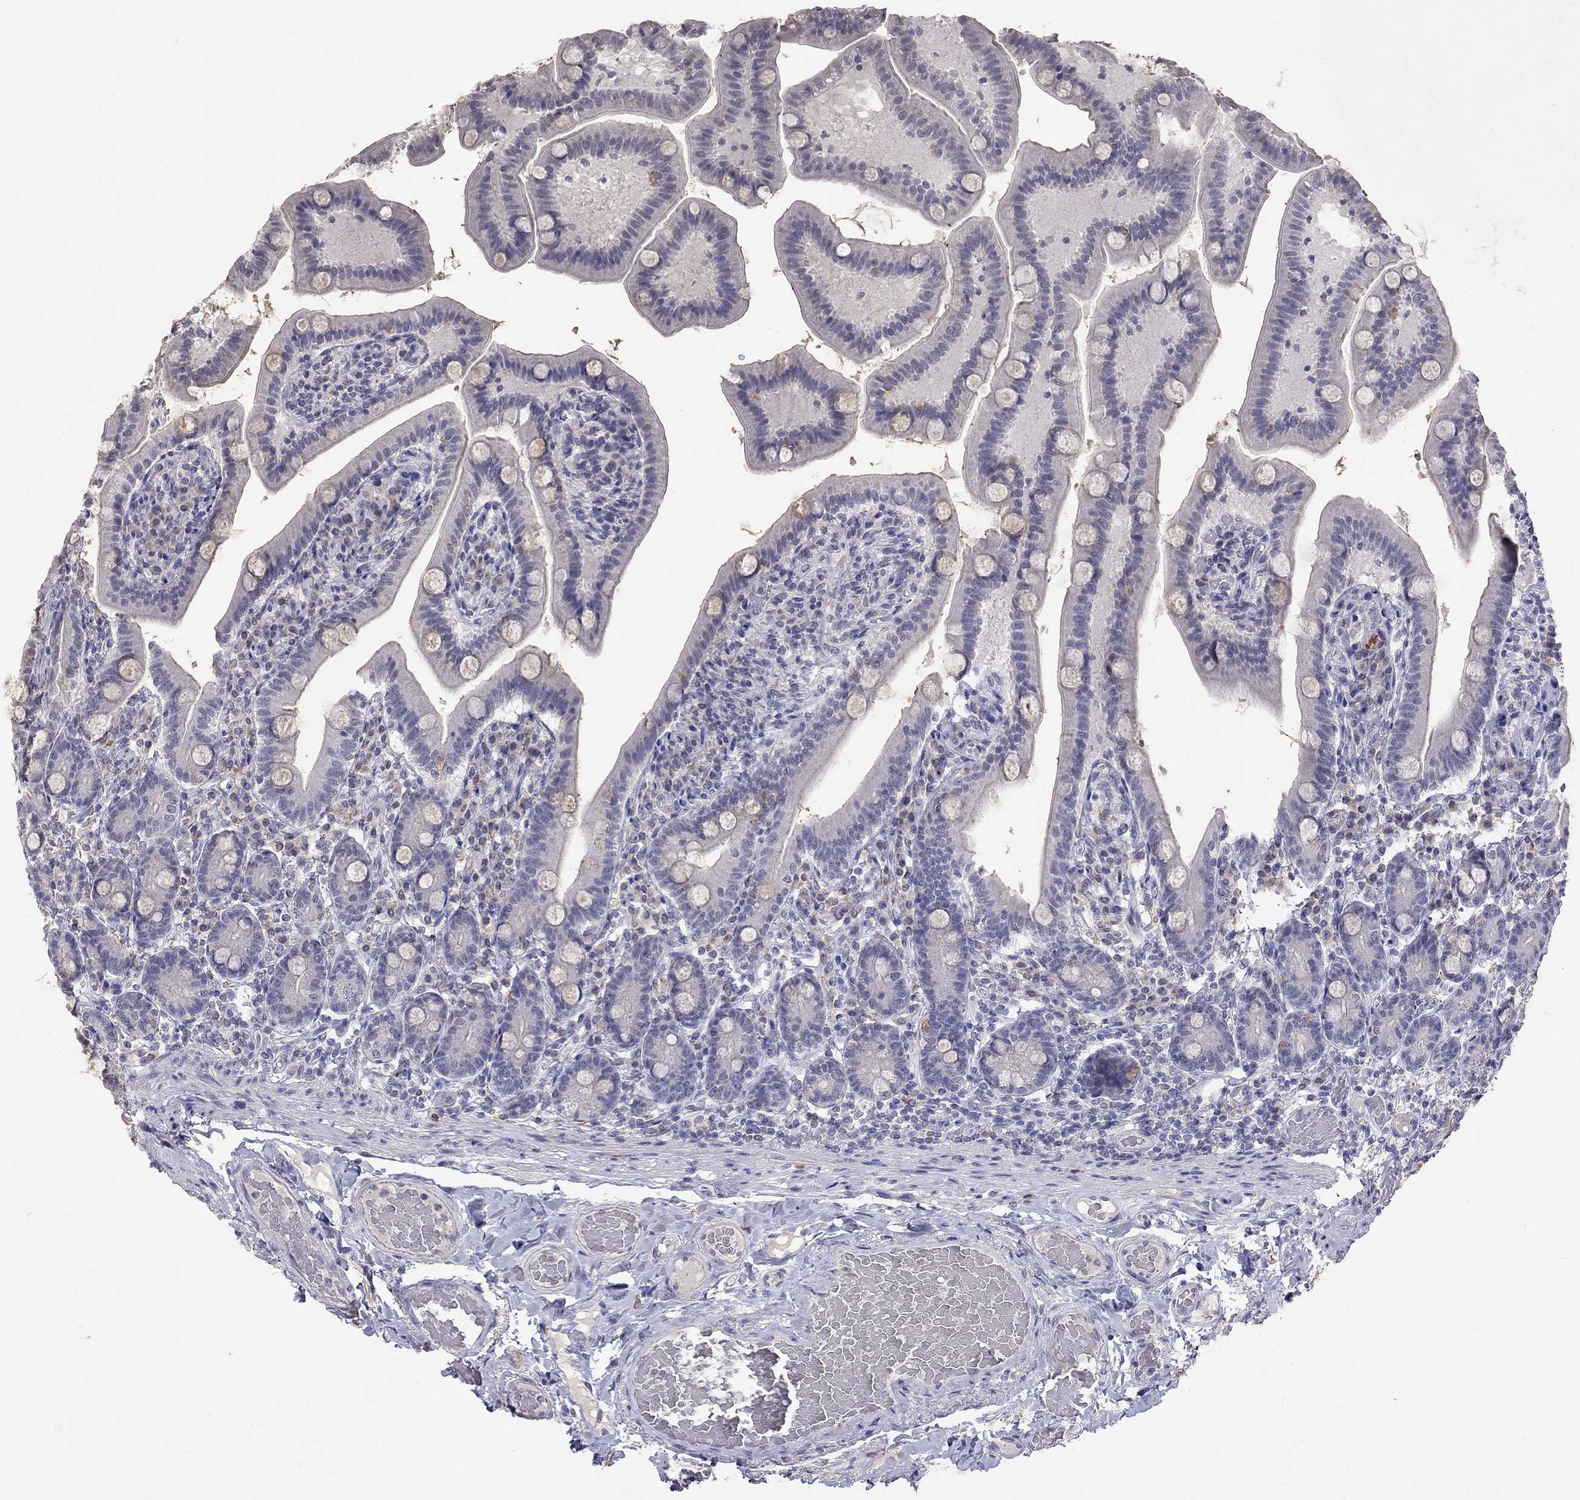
{"staining": {"intensity": "weak", "quantity": "<25%", "location": "cytoplasmic/membranous"}, "tissue": "small intestine", "cell_type": "Glandular cells", "image_type": "normal", "snomed": [{"axis": "morphology", "description": "Normal tissue, NOS"}, {"axis": "topography", "description": "Small intestine"}], "caption": "This micrograph is of normal small intestine stained with immunohistochemistry to label a protein in brown with the nuclei are counter-stained blue. There is no staining in glandular cells. (Stains: DAB (3,3'-diaminobenzidine) immunohistochemistry (IHC) with hematoxylin counter stain, Microscopy: brightfield microscopy at high magnification).", "gene": "WNK3", "patient": {"sex": "male", "age": 66}}